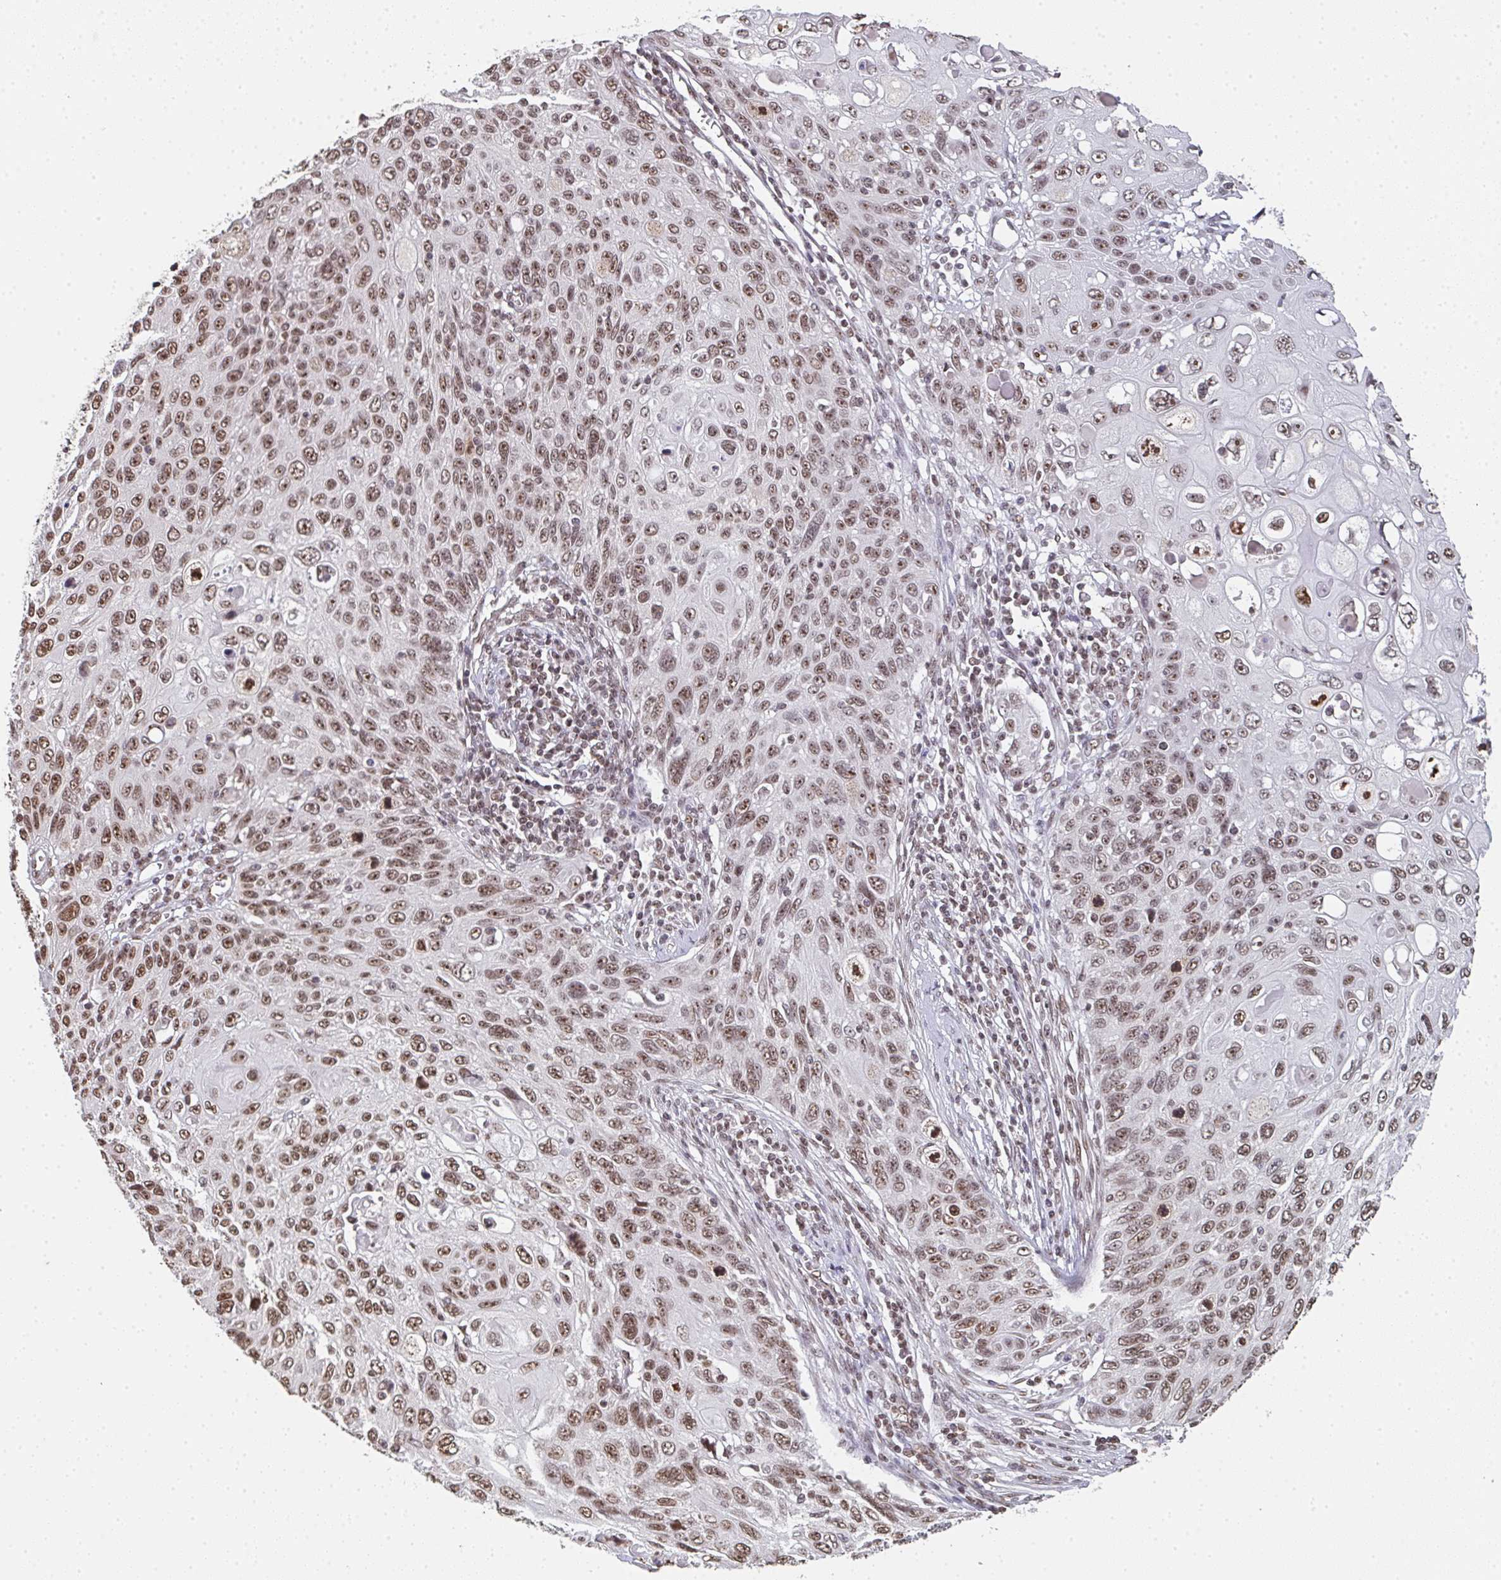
{"staining": {"intensity": "moderate", "quantity": ">75%", "location": "nuclear"}, "tissue": "cervical cancer", "cell_type": "Tumor cells", "image_type": "cancer", "snomed": [{"axis": "morphology", "description": "Squamous cell carcinoma, NOS"}, {"axis": "topography", "description": "Cervix"}], "caption": "The micrograph shows staining of cervical cancer, revealing moderate nuclear protein staining (brown color) within tumor cells.", "gene": "DKC1", "patient": {"sex": "female", "age": 70}}